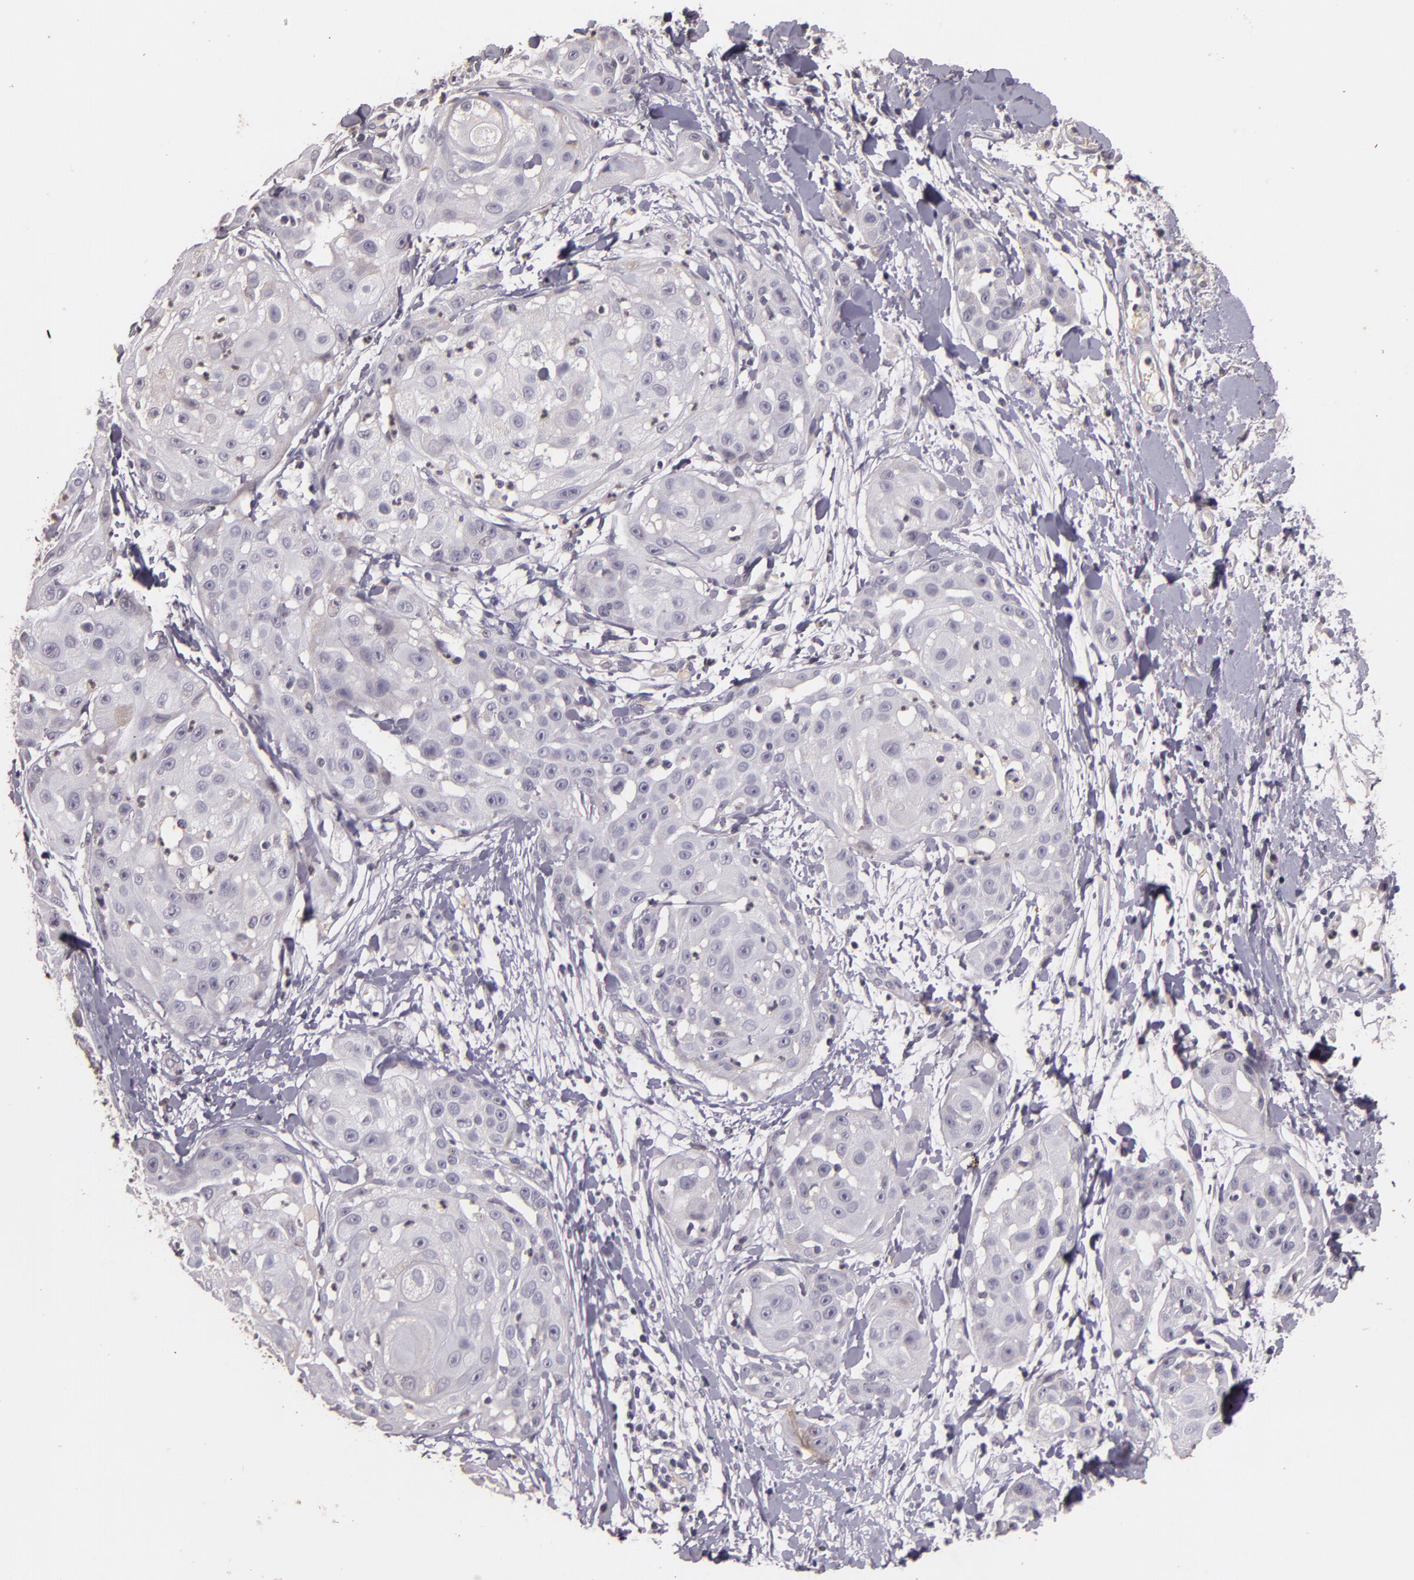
{"staining": {"intensity": "negative", "quantity": "none", "location": "none"}, "tissue": "skin cancer", "cell_type": "Tumor cells", "image_type": "cancer", "snomed": [{"axis": "morphology", "description": "Squamous cell carcinoma, NOS"}, {"axis": "topography", "description": "Skin"}], "caption": "This is a photomicrograph of immunohistochemistry (IHC) staining of skin cancer (squamous cell carcinoma), which shows no expression in tumor cells.", "gene": "TFF1", "patient": {"sex": "female", "age": 57}}